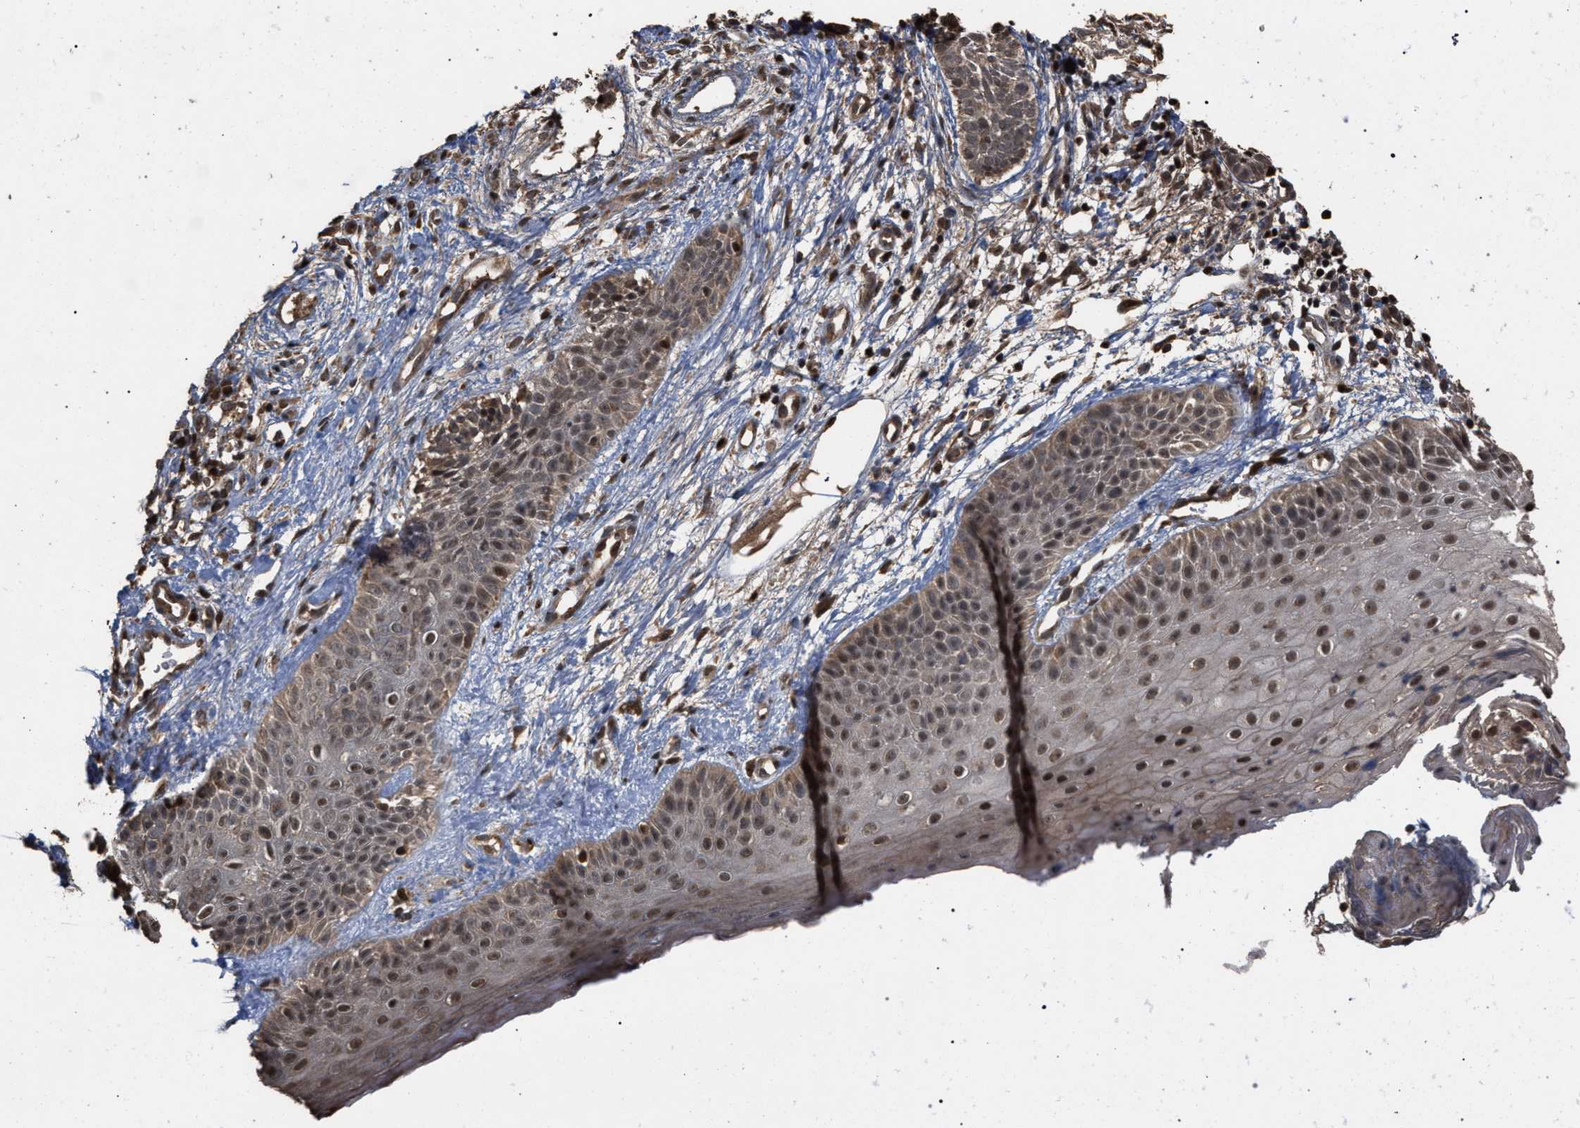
{"staining": {"intensity": "weak", "quantity": ">75%", "location": "cytoplasmic/membranous,nuclear"}, "tissue": "skin cancer", "cell_type": "Tumor cells", "image_type": "cancer", "snomed": [{"axis": "morphology", "description": "Normal tissue, NOS"}, {"axis": "morphology", "description": "Basal cell carcinoma"}, {"axis": "topography", "description": "Skin"}], "caption": "An immunohistochemistry (IHC) image of neoplastic tissue is shown. Protein staining in brown highlights weak cytoplasmic/membranous and nuclear positivity in skin cancer within tumor cells.", "gene": "NAA35", "patient": {"sex": "male", "age": 63}}